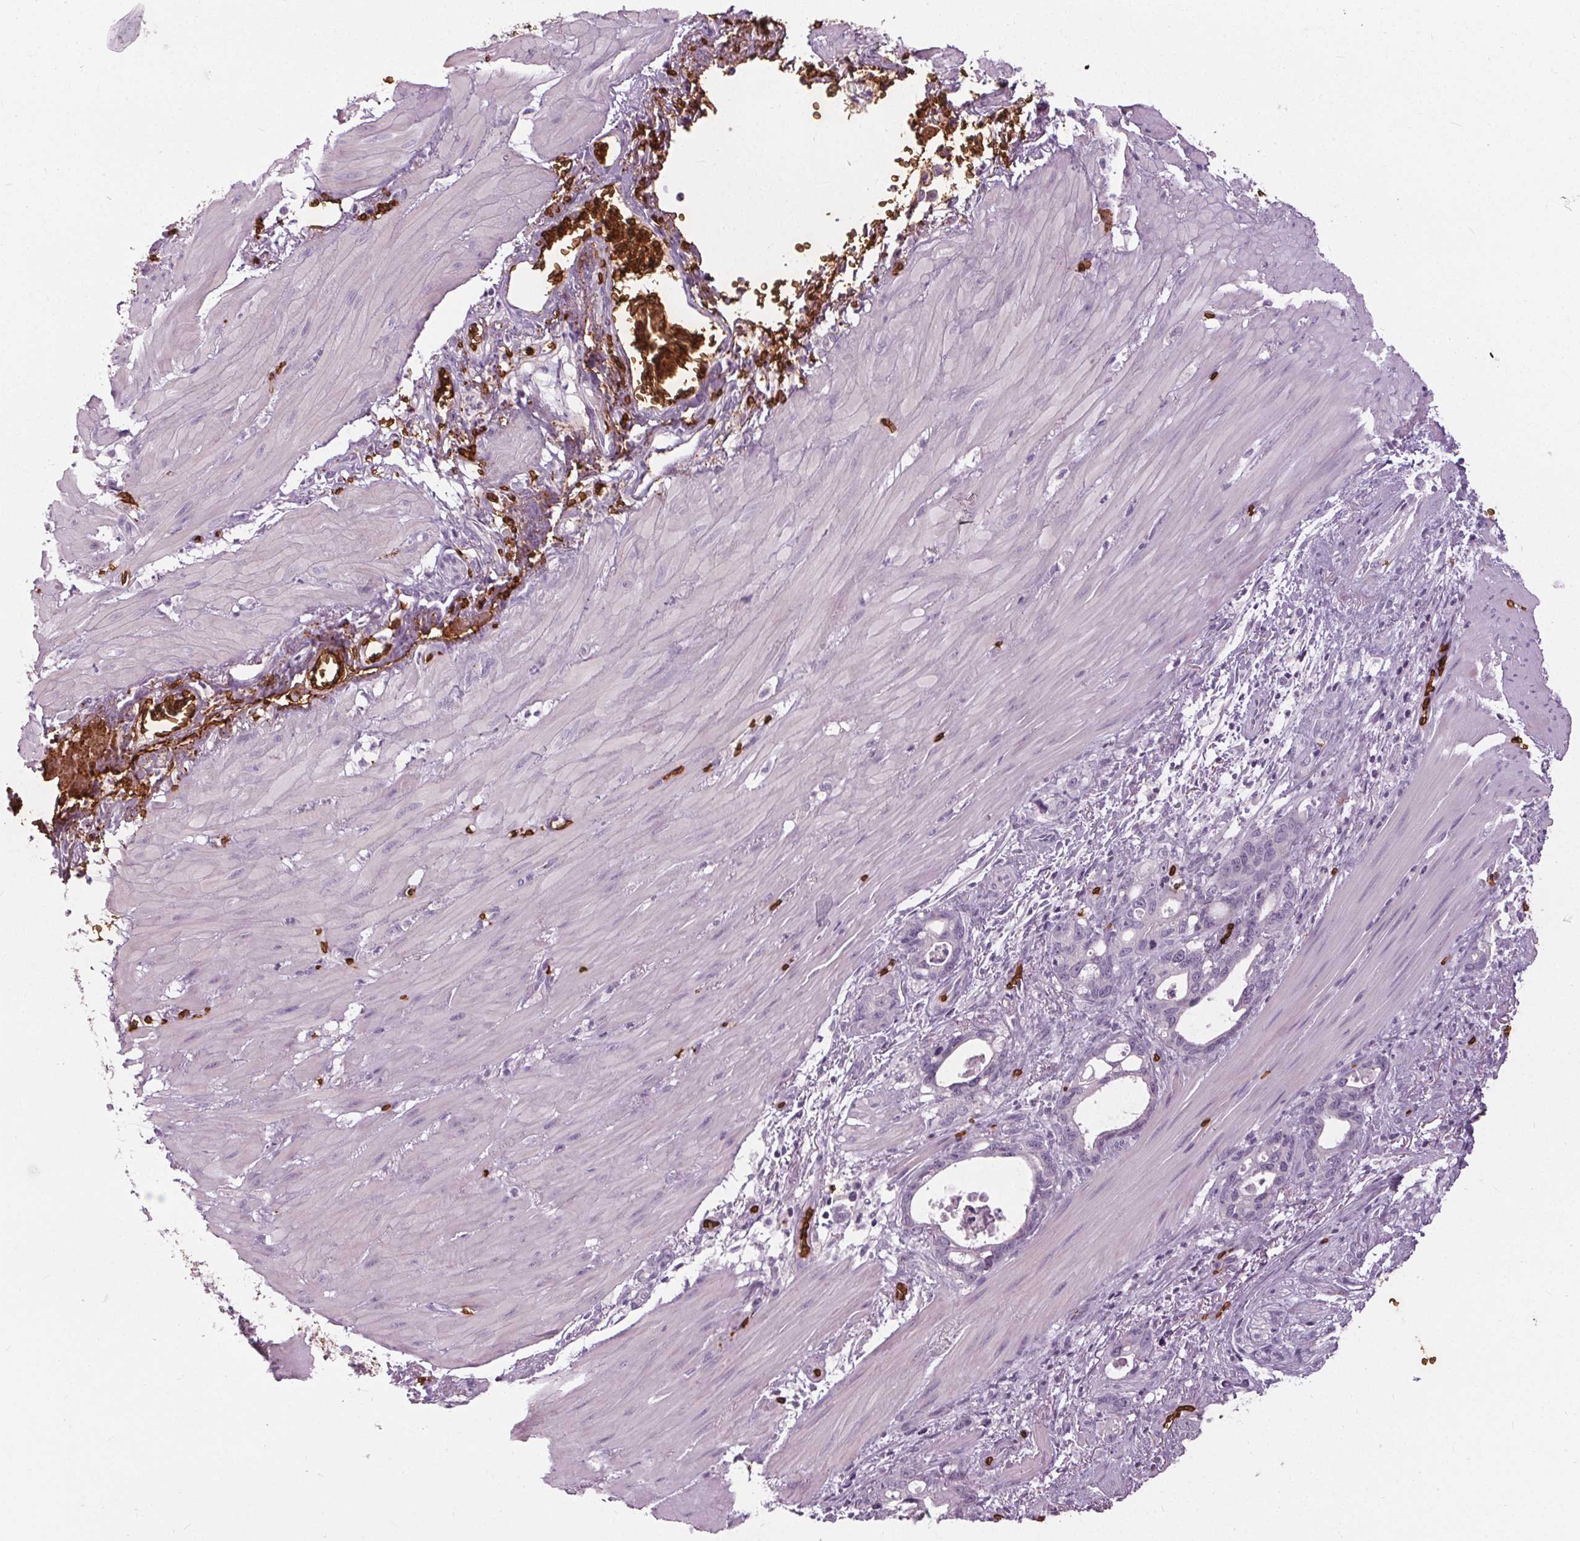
{"staining": {"intensity": "negative", "quantity": "none", "location": "none"}, "tissue": "stomach cancer", "cell_type": "Tumor cells", "image_type": "cancer", "snomed": [{"axis": "morphology", "description": "Normal tissue, NOS"}, {"axis": "morphology", "description": "Adenocarcinoma, NOS"}, {"axis": "topography", "description": "Esophagus"}, {"axis": "topography", "description": "Stomach, upper"}], "caption": "DAB immunohistochemical staining of adenocarcinoma (stomach) displays no significant positivity in tumor cells.", "gene": "SLC4A1", "patient": {"sex": "male", "age": 74}}